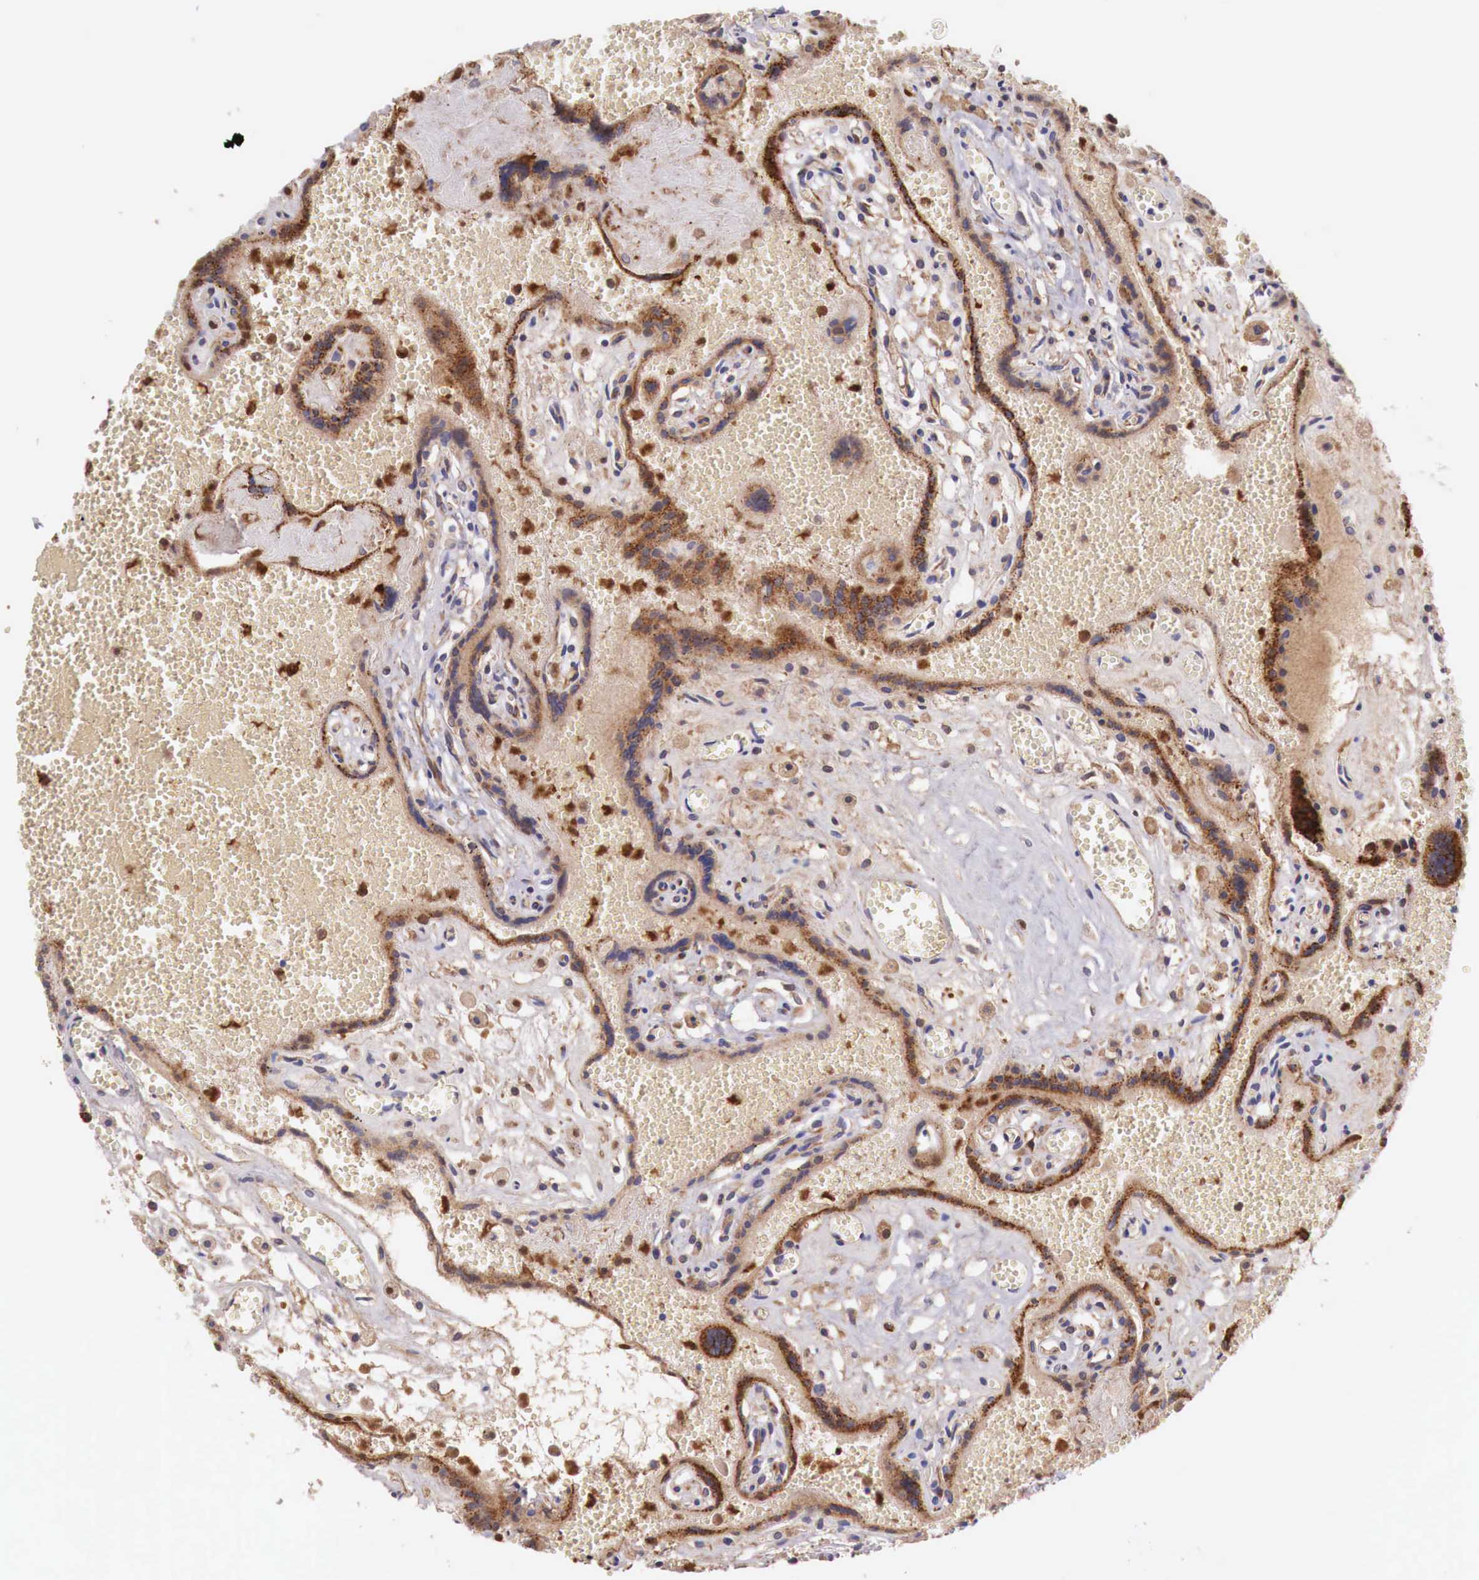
{"staining": {"intensity": "weak", "quantity": ">75%", "location": "cytoplasmic/membranous"}, "tissue": "placenta", "cell_type": "Decidual cells", "image_type": "normal", "snomed": [{"axis": "morphology", "description": "Normal tissue, NOS"}, {"axis": "topography", "description": "Placenta"}], "caption": "High-magnification brightfield microscopy of benign placenta stained with DAB (3,3'-diaminobenzidine) (brown) and counterstained with hematoxylin (blue). decidual cells exhibit weak cytoplasmic/membranous staining is identified in about>75% of cells.", "gene": "GAB2", "patient": {"sex": "female", "age": 40}}